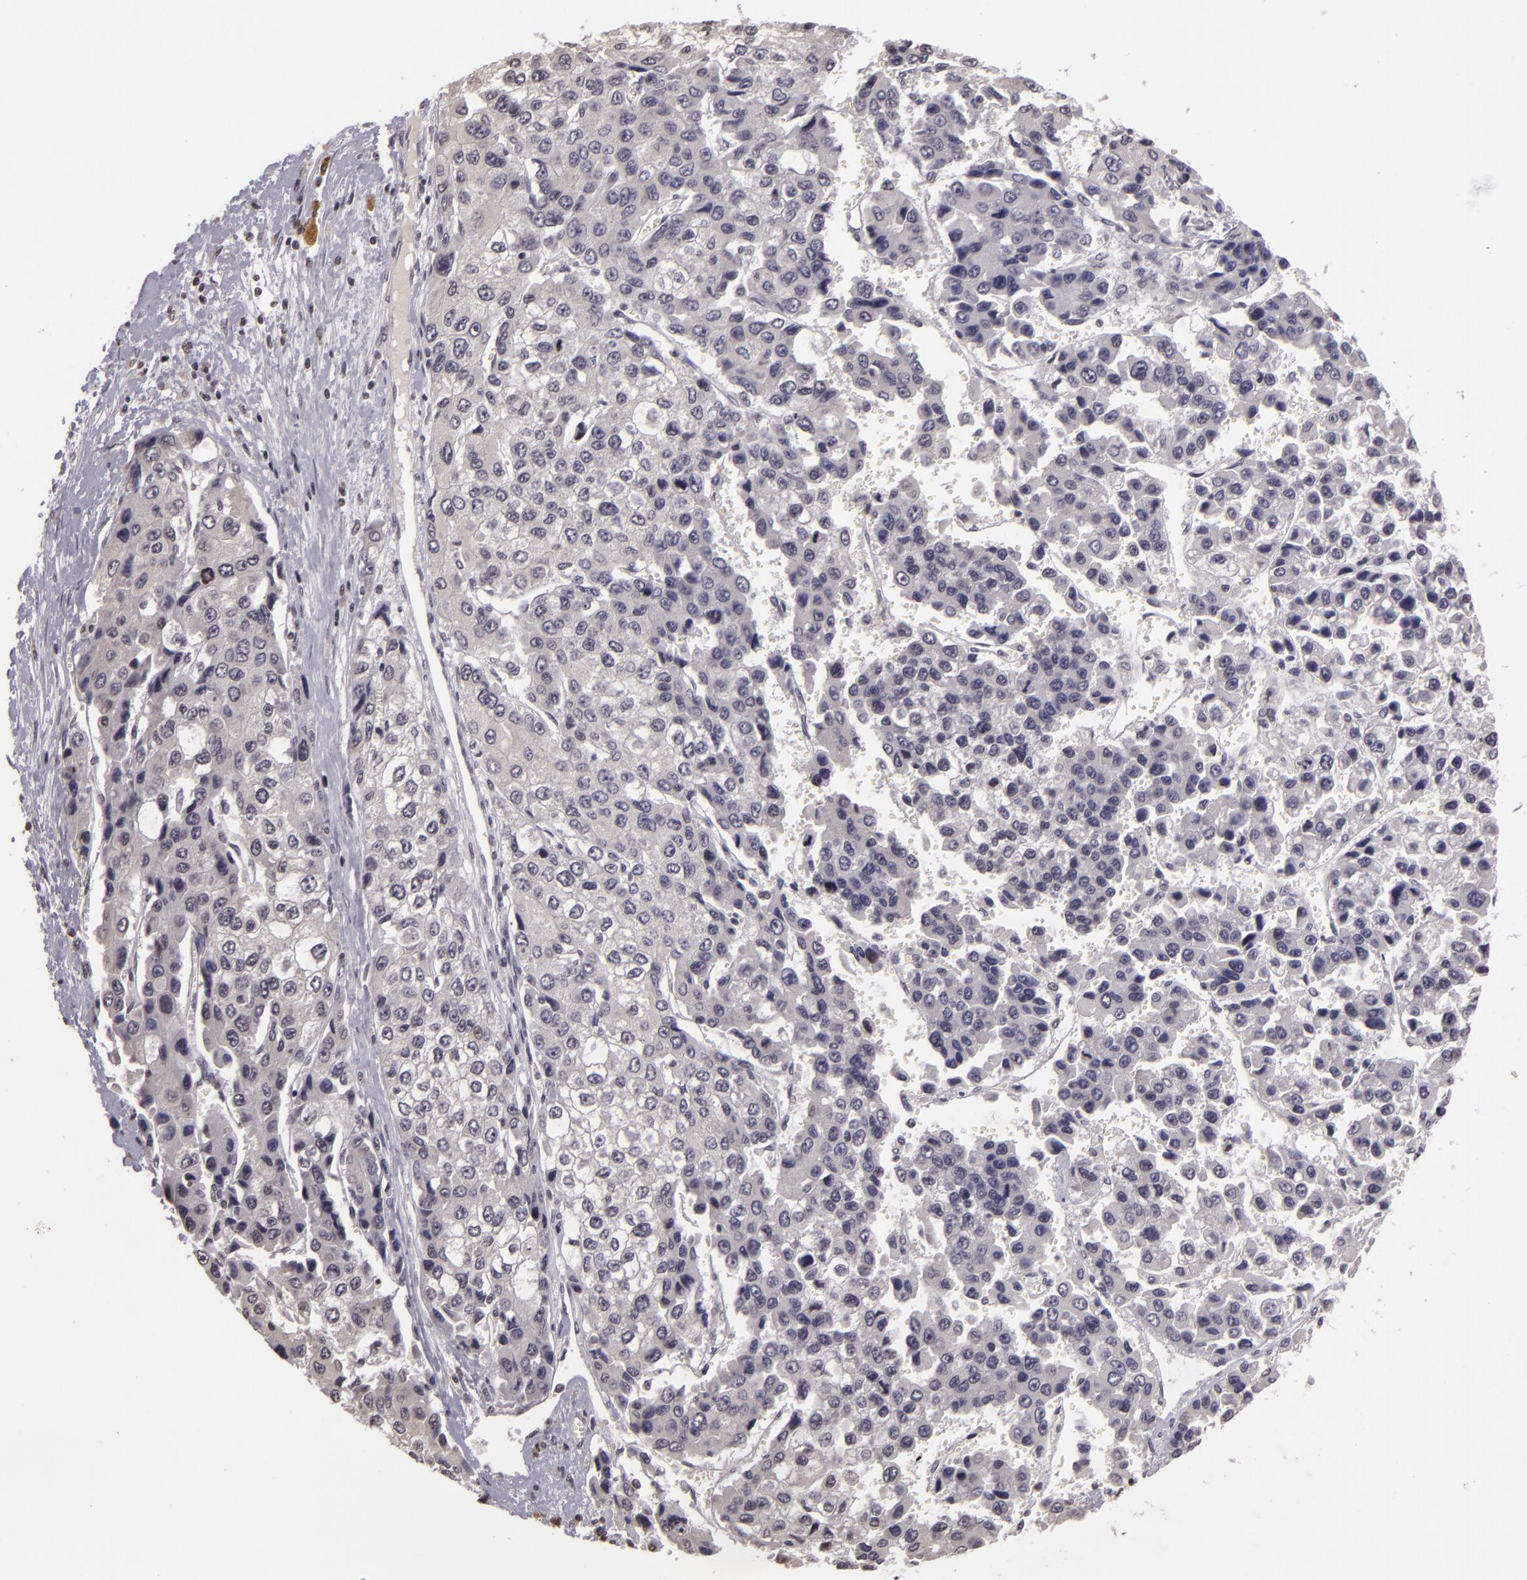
{"staining": {"intensity": "negative", "quantity": "none", "location": "none"}, "tissue": "liver cancer", "cell_type": "Tumor cells", "image_type": "cancer", "snomed": [{"axis": "morphology", "description": "Carcinoma, Hepatocellular, NOS"}, {"axis": "topography", "description": "Liver"}], "caption": "DAB (3,3'-diaminobenzidine) immunohistochemical staining of liver cancer exhibits no significant expression in tumor cells.", "gene": "MUC1", "patient": {"sex": "female", "age": 66}}